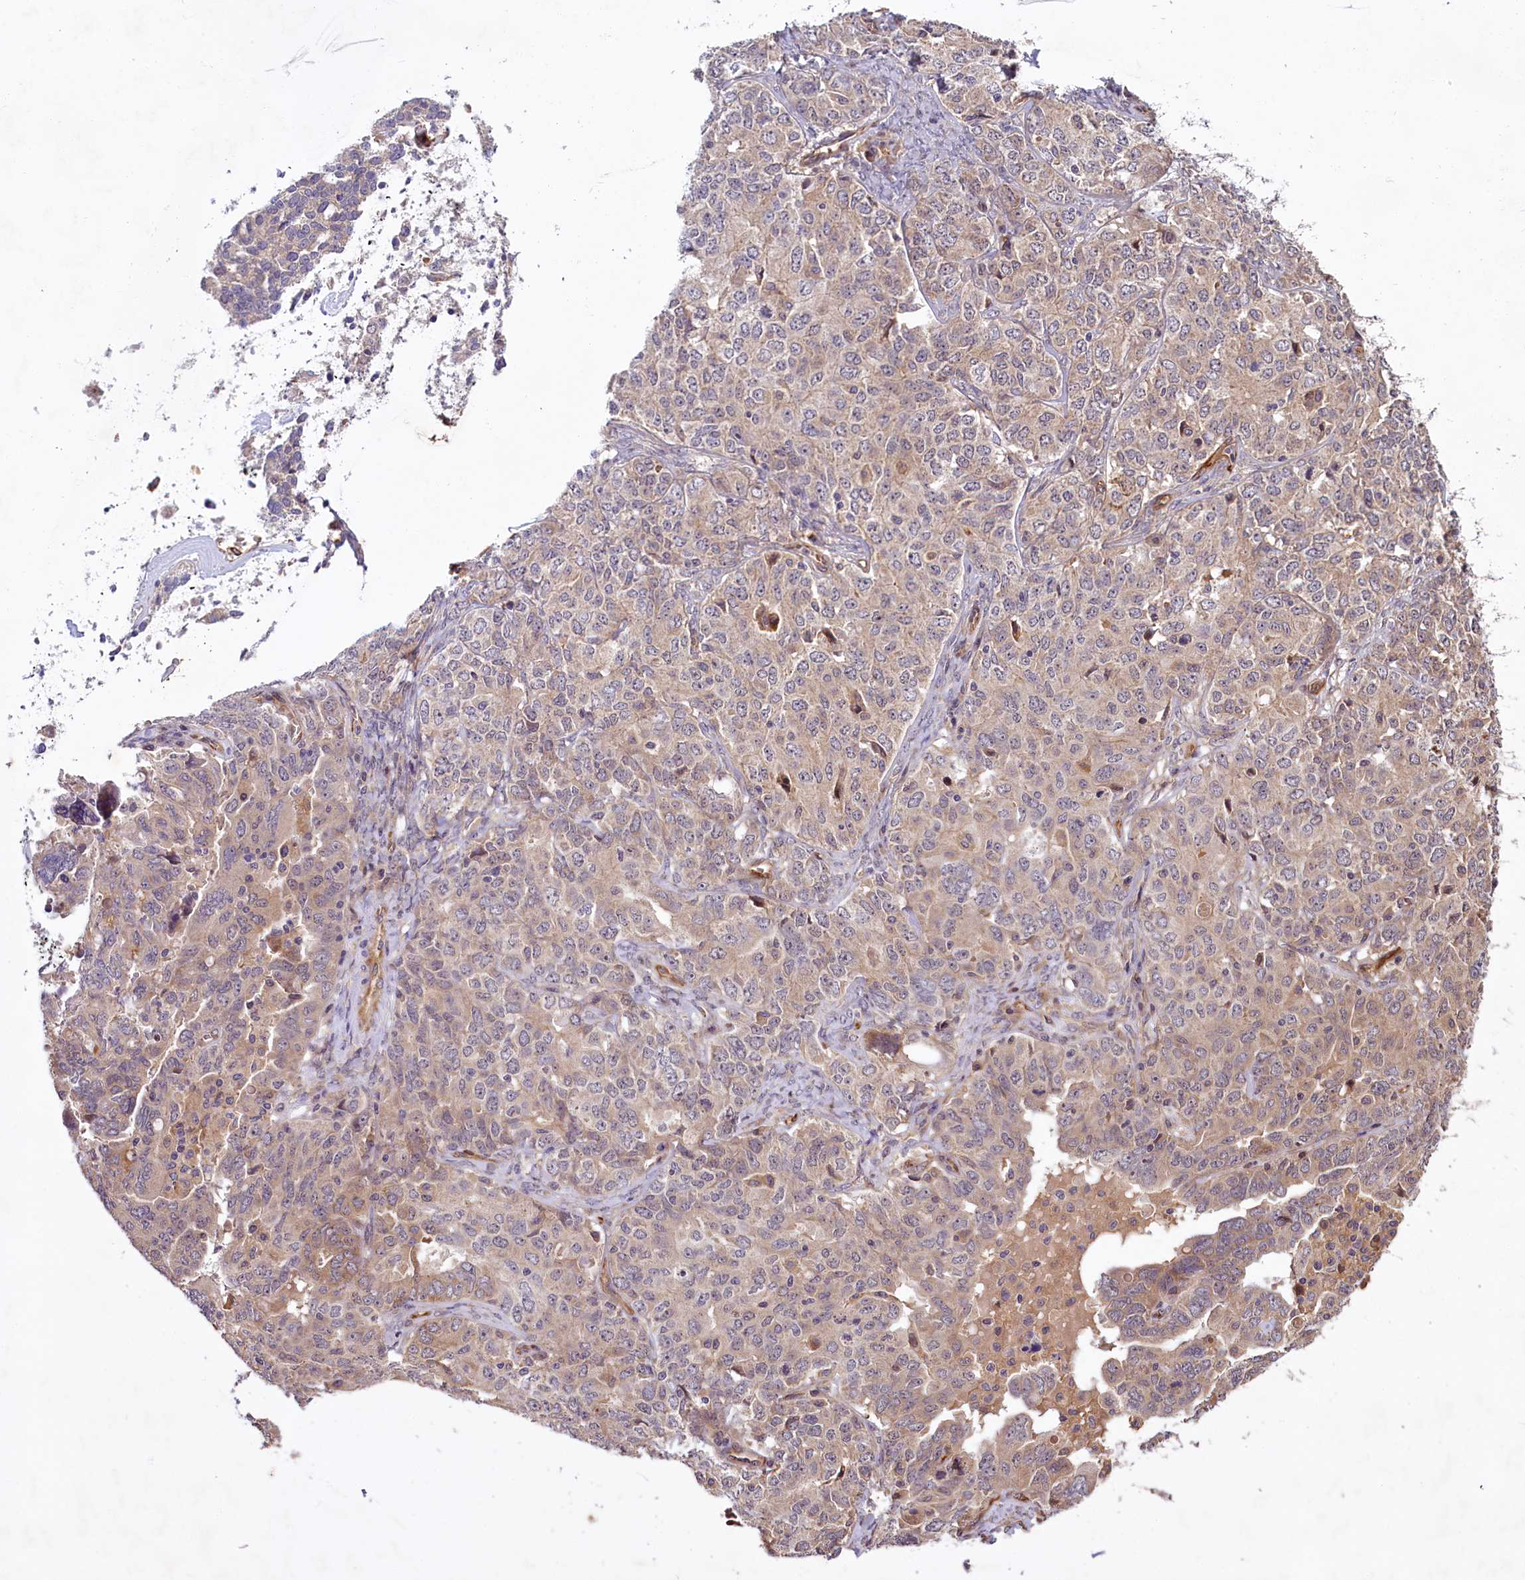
{"staining": {"intensity": "weak", "quantity": ">75%", "location": "cytoplasmic/membranous"}, "tissue": "ovarian cancer", "cell_type": "Tumor cells", "image_type": "cancer", "snomed": [{"axis": "morphology", "description": "Carcinoma, endometroid"}, {"axis": "topography", "description": "Ovary"}], "caption": "Tumor cells show low levels of weak cytoplasmic/membranous positivity in approximately >75% of cells in endometroid carcinoma (ovarian).", "gene": "PKN2", "patient": {"sex": "female", "age": 62}}